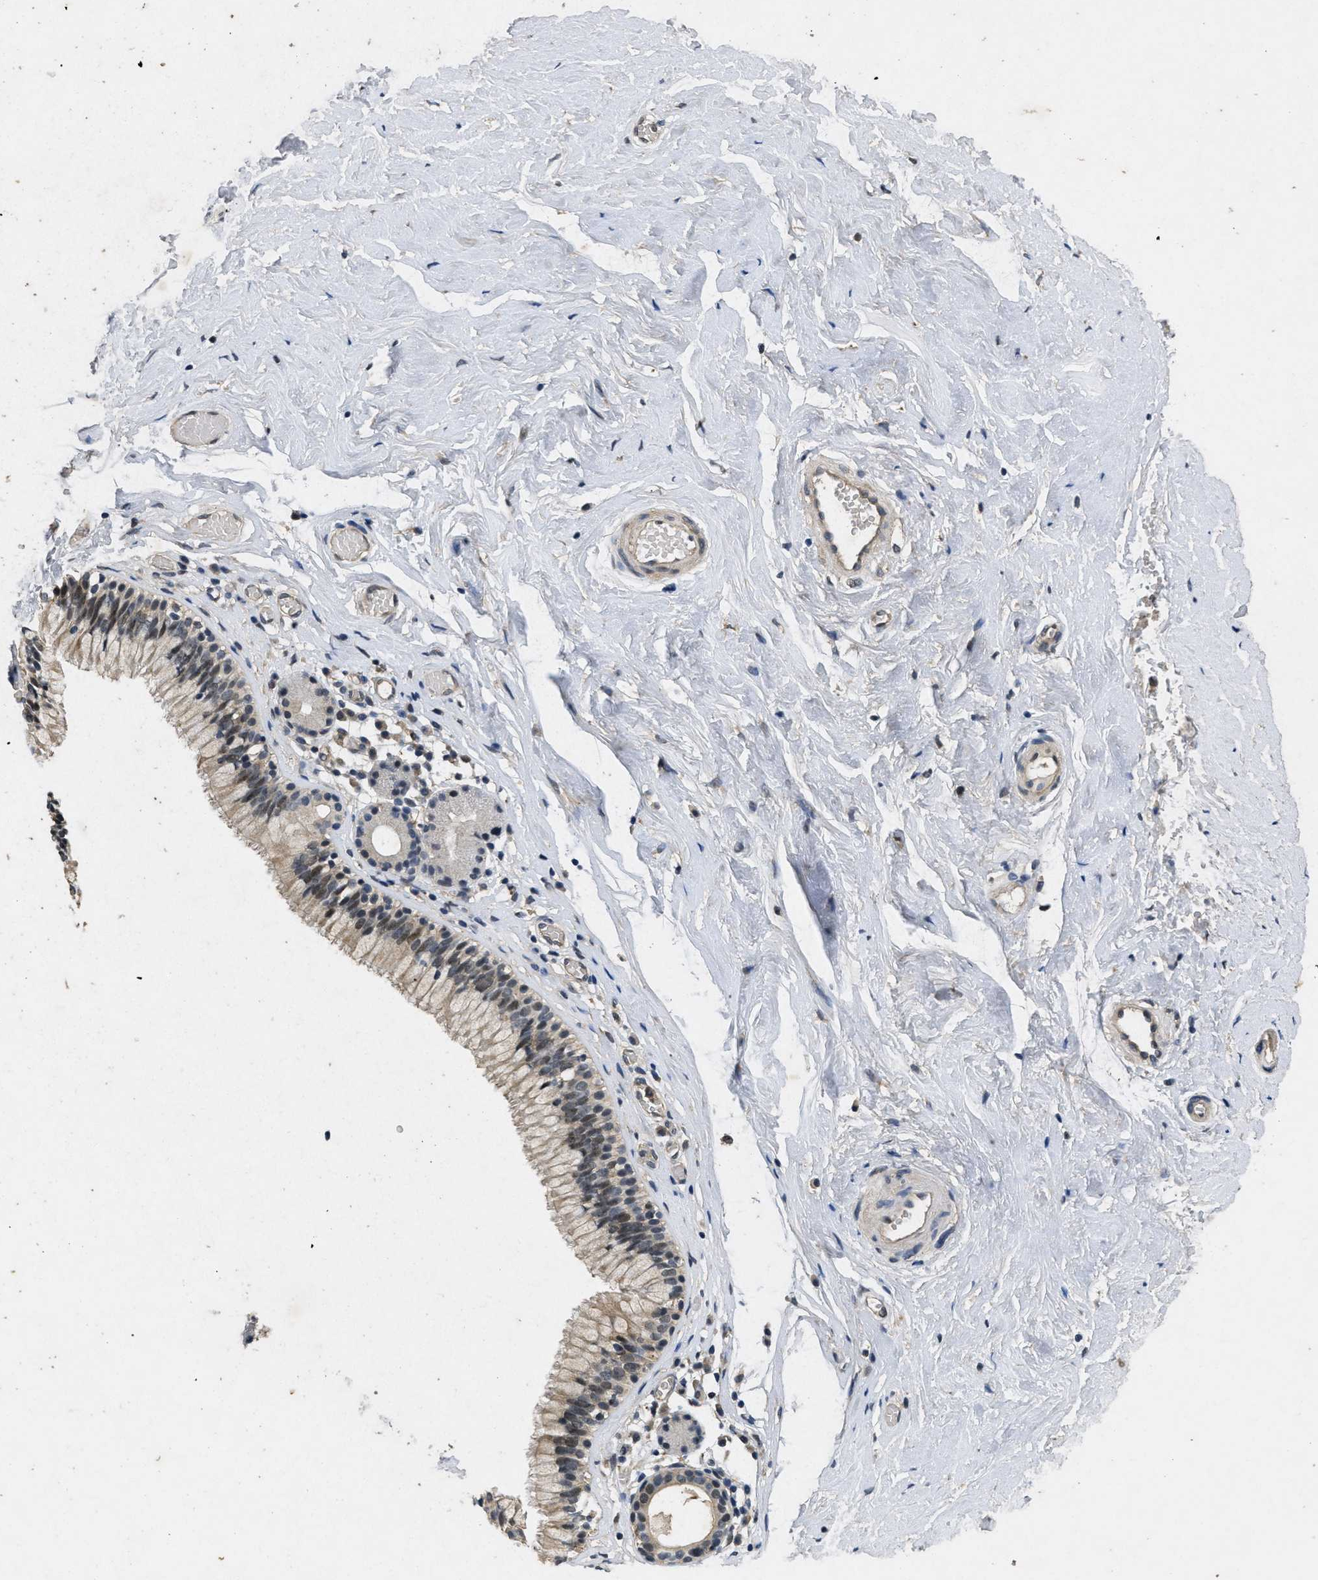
{"staining": {"intensity": "weak", "quantity": ">75%", "location": "cytoplasmic/membranous,nuclear"}, "tissue": "nasopharynx", "cell_type": "Respiratory epithelial cells", "image_type": "normal", "snomed": [{"axis": "morphology", "description": "Normal tissue, NOS"}, {"axis": "morphology", "description": "Inflammation, NOS"}, {"axis": "topography", "description": "Nasopharynx"}], "caption": "IHC staining of normal nasopharynx, which demonstrates low levels of weak cytoplasmic/membranous,nuclear expression in approximately >75% of respiratory epithelial cells indicating weak cytoplasmic/membranous,nuclear protein positivity. The staining was performed using DAB (brown) for protein detection and nuclei were counterstained in hematoxylin (blue).", "gene": "PAPOLG", "patient": {"sex": "male", "age": 48}}